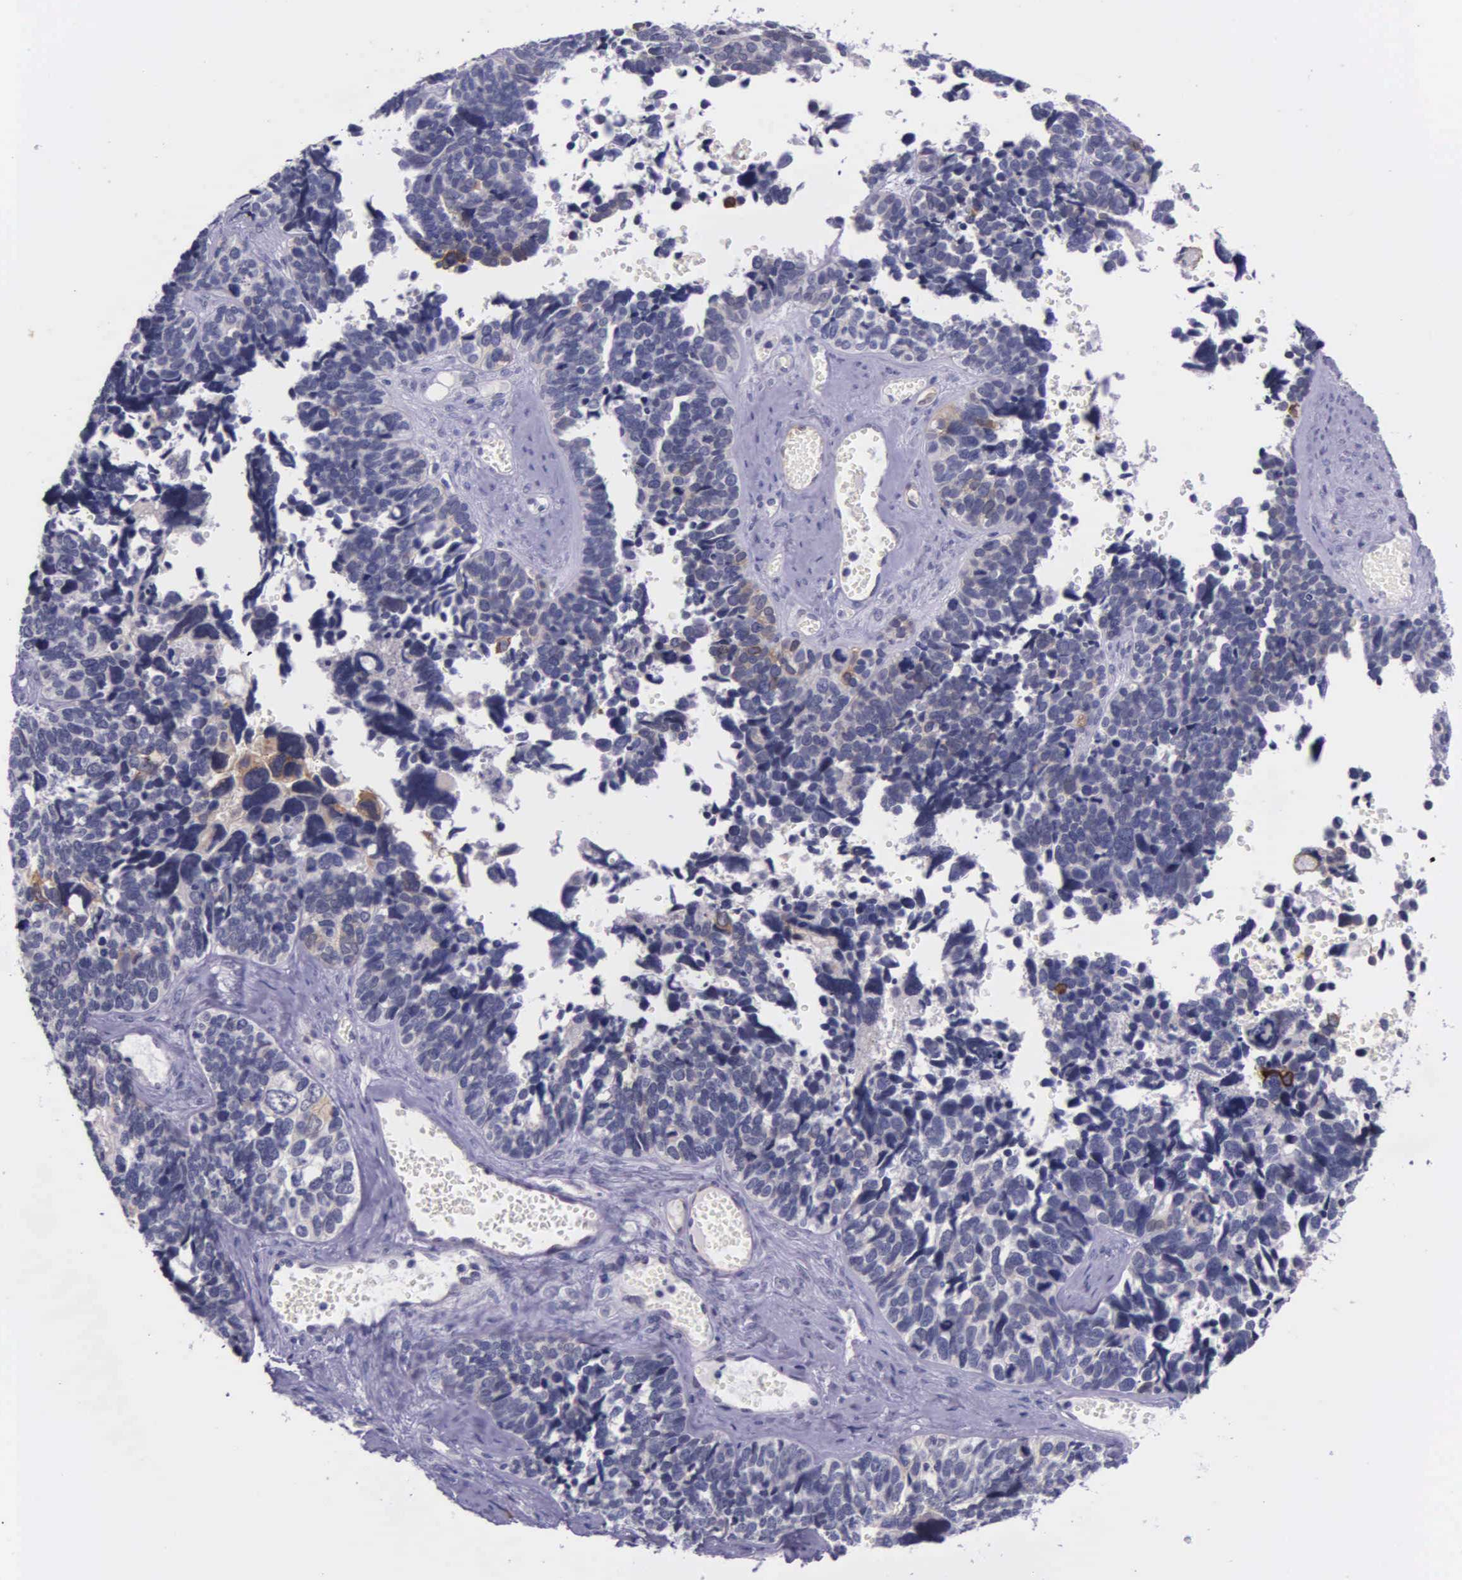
{"staining": {"intensity": "weak", "quantity": "<25%", "location": "cytoplasmic/membranous"}, "tissue": "ovarian cancer", "cell_type": "Tumor cells", "image_type": "cancer", "snomed": [{"axis": "morphology", "description": "Cystadenocarcinoma, serous, NOS"}, {"axis": "topography", "description": "Ovary"}], "caption": "DAB (3,3'-diaminobenzidine) immunohistochemical staining of human serous cystadenocarcinoma (ovarian) displays no significant staining in tumor cells.", "gene": "AHNAK2", "patient": {"sex": "female", "age": 77}}